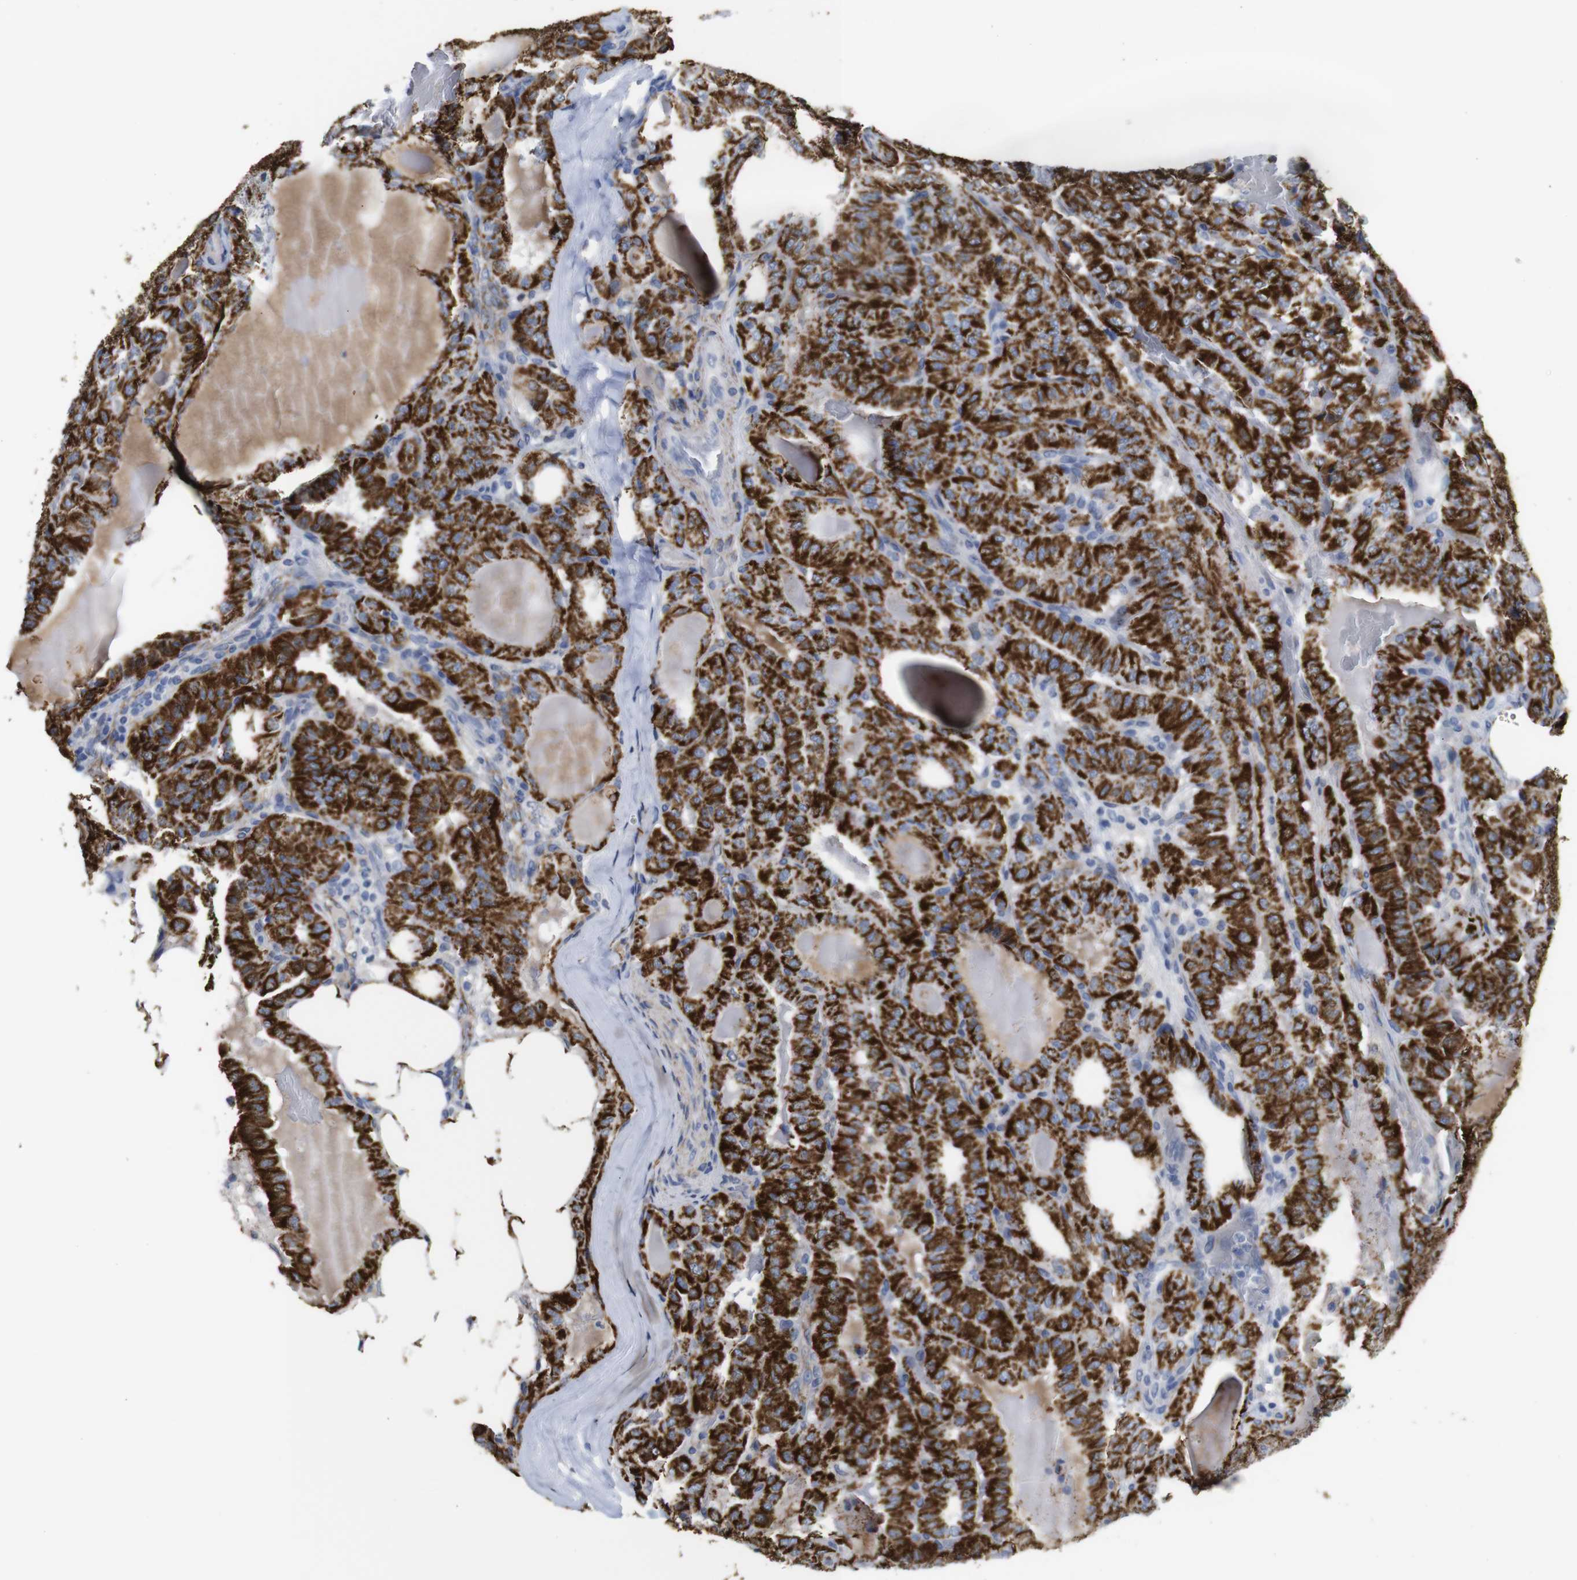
{"staining": {"intensity": "strong", "quantity": ">75%", "location": "cytoplasmic/membranous"}, "tissue": "thyroid cancer", "cell_type": "Tumor cells", "image_type": "cancer", "snomed": [{"axis": "morphology", "description": "Papillary adenocarcinoma, NOS"}, {"axis": "topography", "description": "Thyroid gland"}], "caption": "High-power microscopy captured an IHC histopathology image of thyroid papillary adenocarcinoma, revealing strong cytoplasmic/membranous expression in approximately >75% of tumor cells. The staining is performed using DAB (3,3'-diaminobenzidine) brown chromogen to label protein expression. The nuclei are counter-stained blue using hematoxylin.", "gene": "MAOA", "patient": {"sex": "male", "age": 77}}